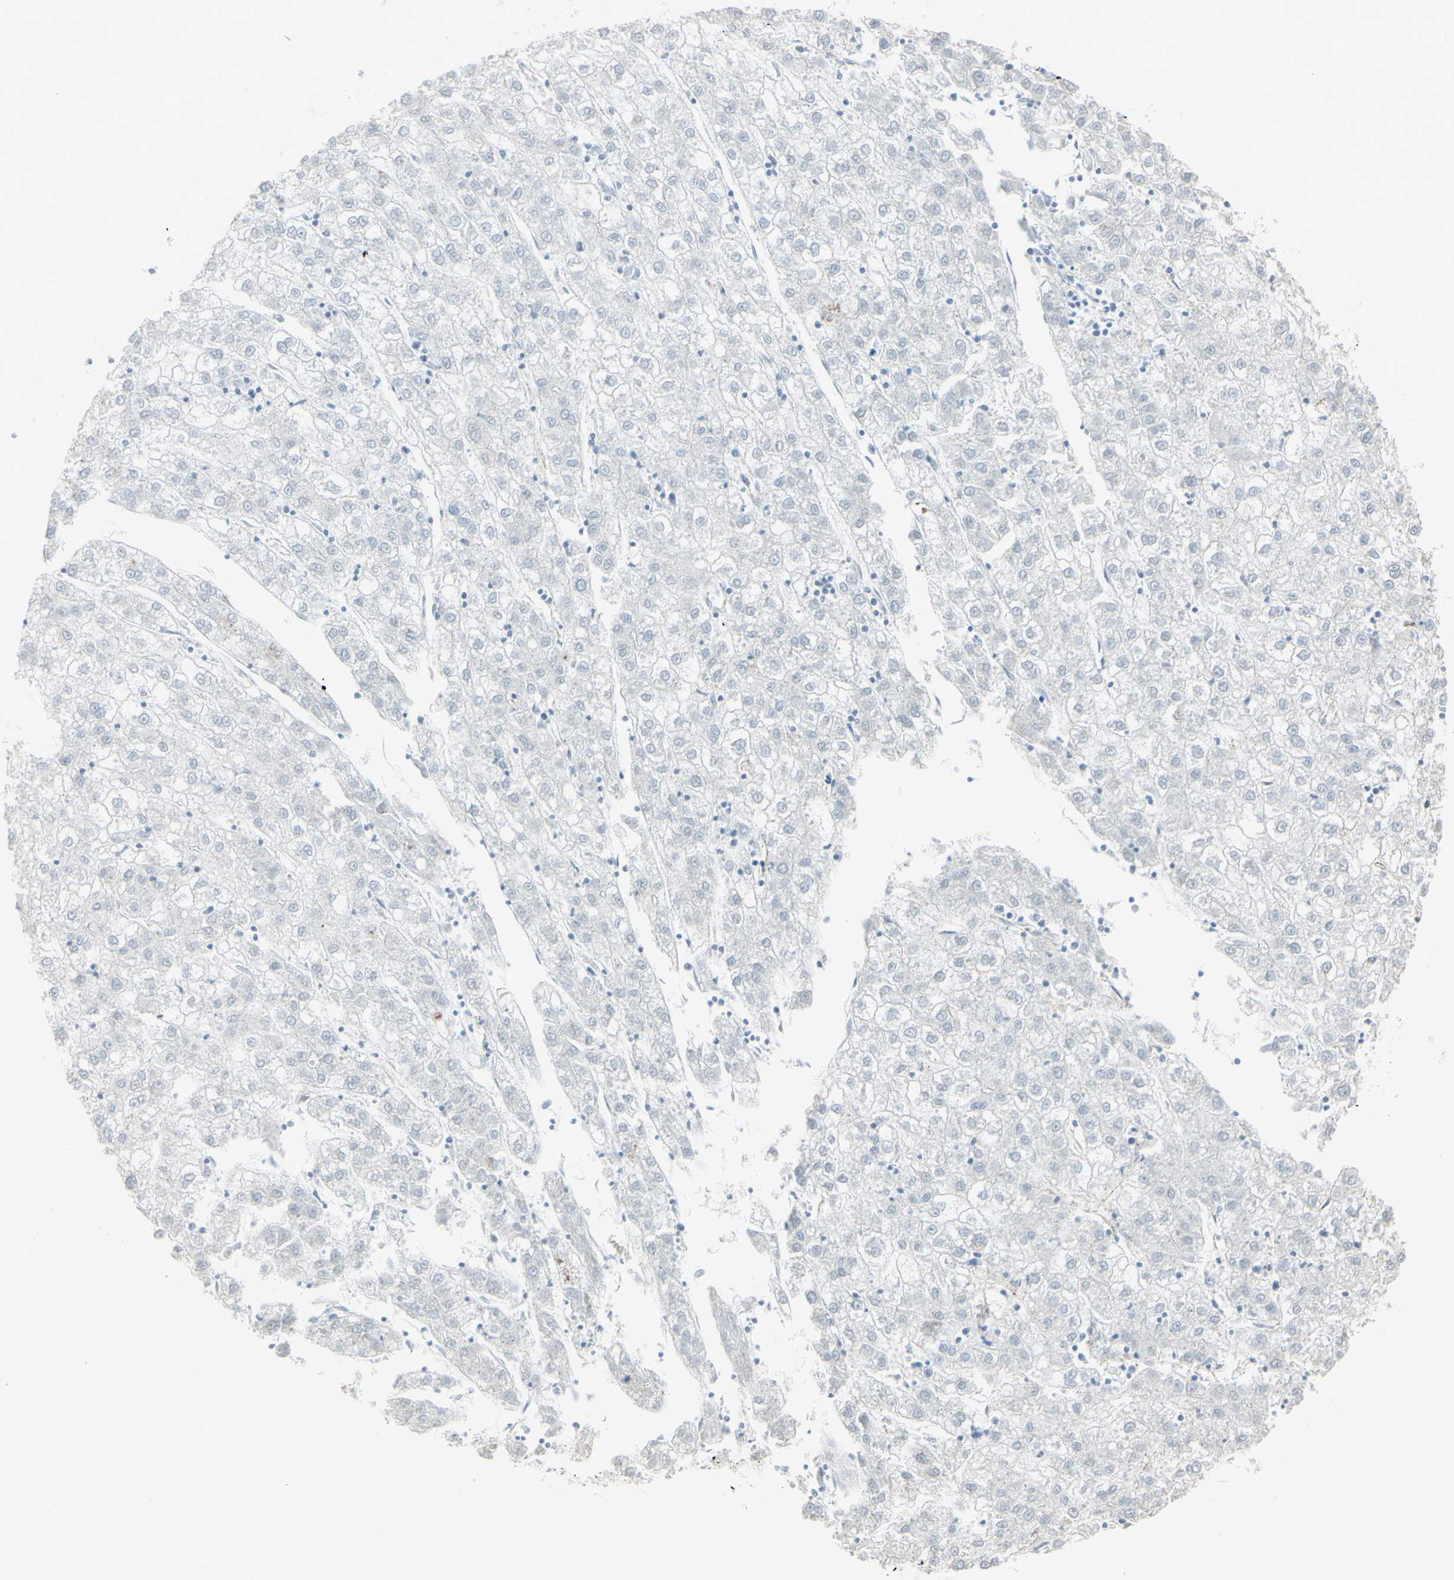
{"staining": {"intensity": "negative", "quantity": "none", "location": "none"}, "tissue": "liver cancer", "cell_type": "Tumor cells", "image_type": "cancer", "snomed": [{"axis": "morphology", "description": "Carcinoma, Hepatocellular, NOS"}, {"axis": "topography", "description": "Liver"}], "caption": "This is an immunohistochemistry (IHC) image of liver hepatocellular carcinoma. There is no positivity in tumor cells.", "gene": "GJA1", "patient": {"sex": "male", "age": 72}}